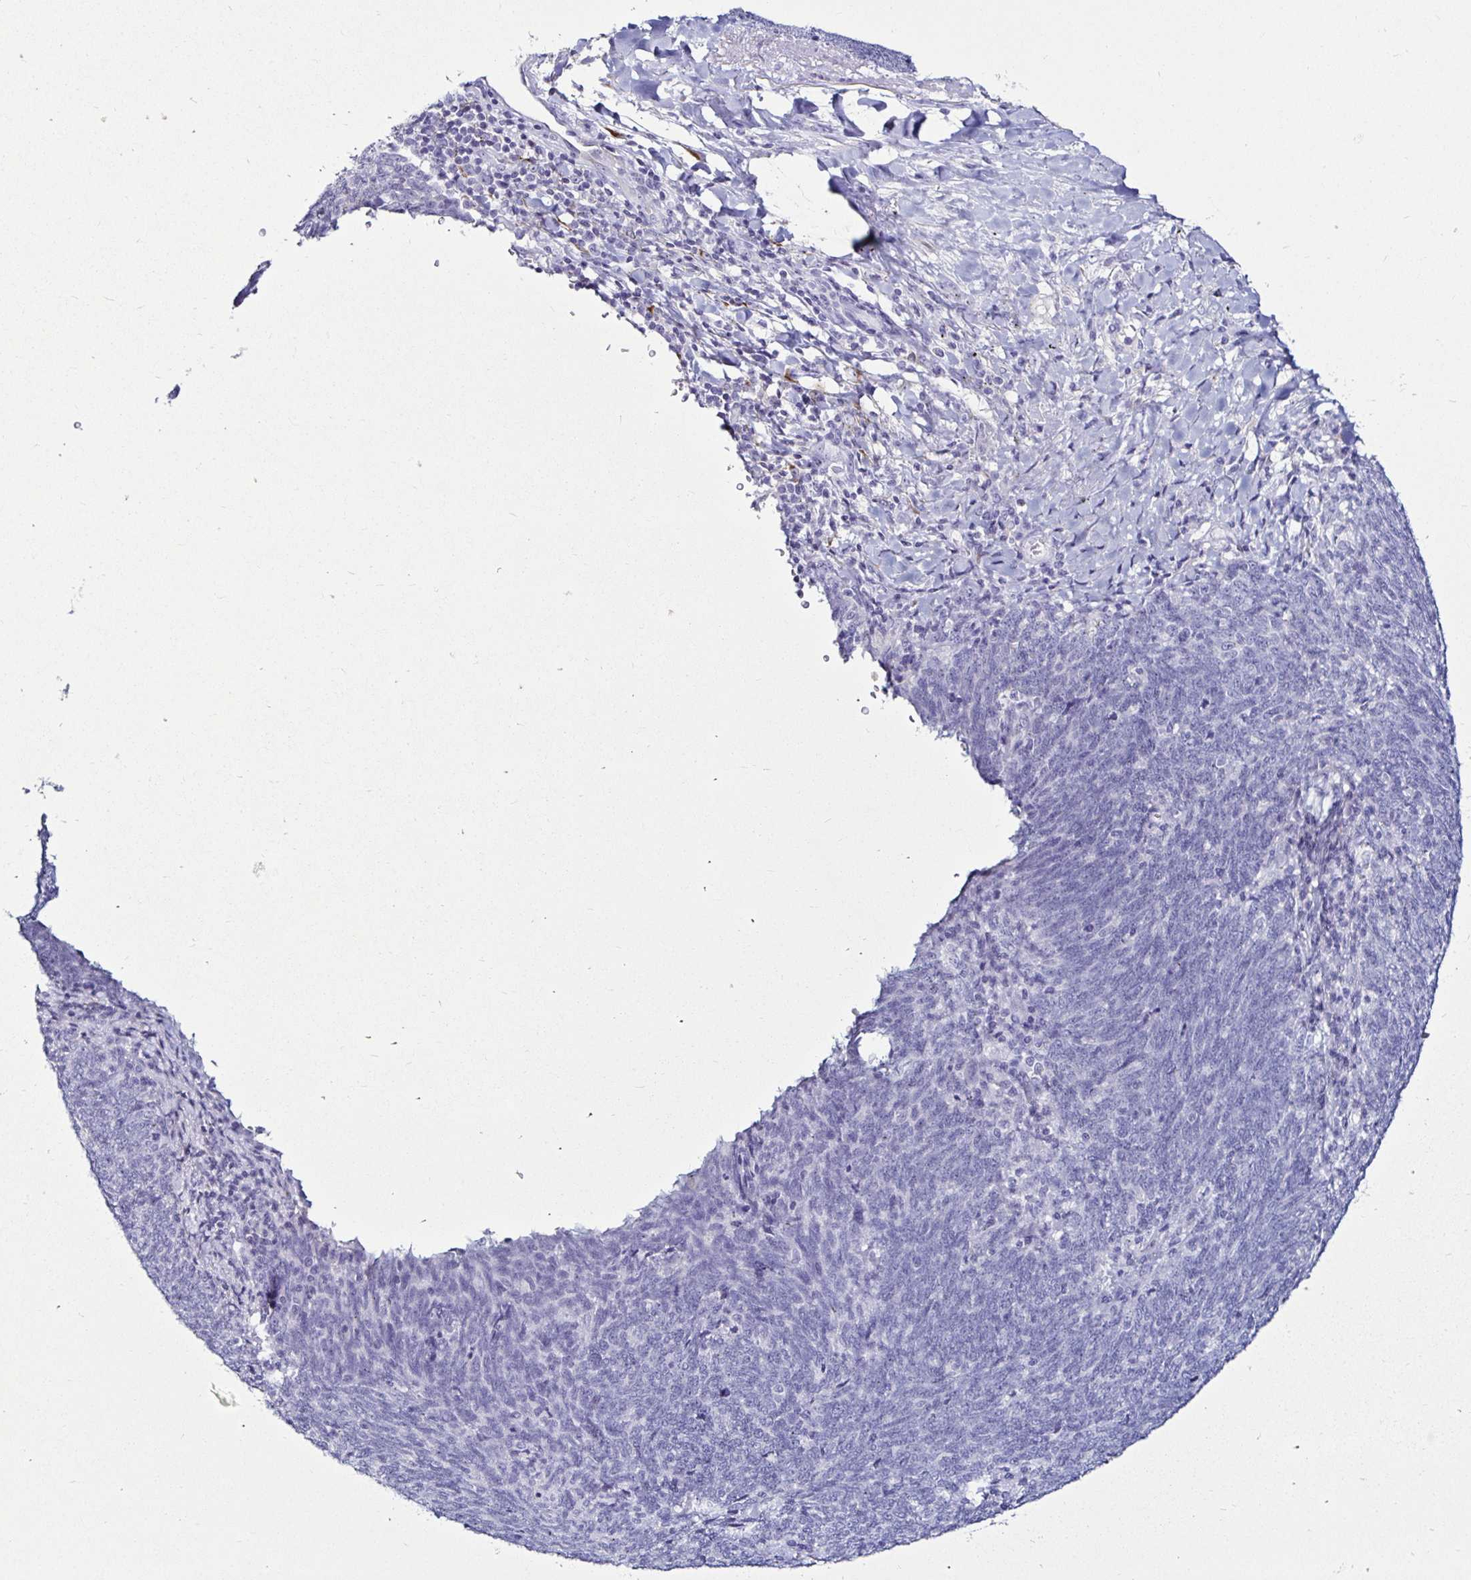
{"staining": {"intensity": "negative", "quantity": "none", "location": "none"}, "tissue": "lung cancer", "cell_type": "Tumor cells", "image_type": "cancer", "snomed": [{"axis": "morphology", "description": "Squamous cell carcinoma, NOS"}, {"axis": "topography", "description": "Lung"}], "caption": "Immunohistochemical staining of human lung cancer exhibits no significant staining in tumor cells.", "gene": "TIMP1", "patient": {"sex": "female", "age": 72}}